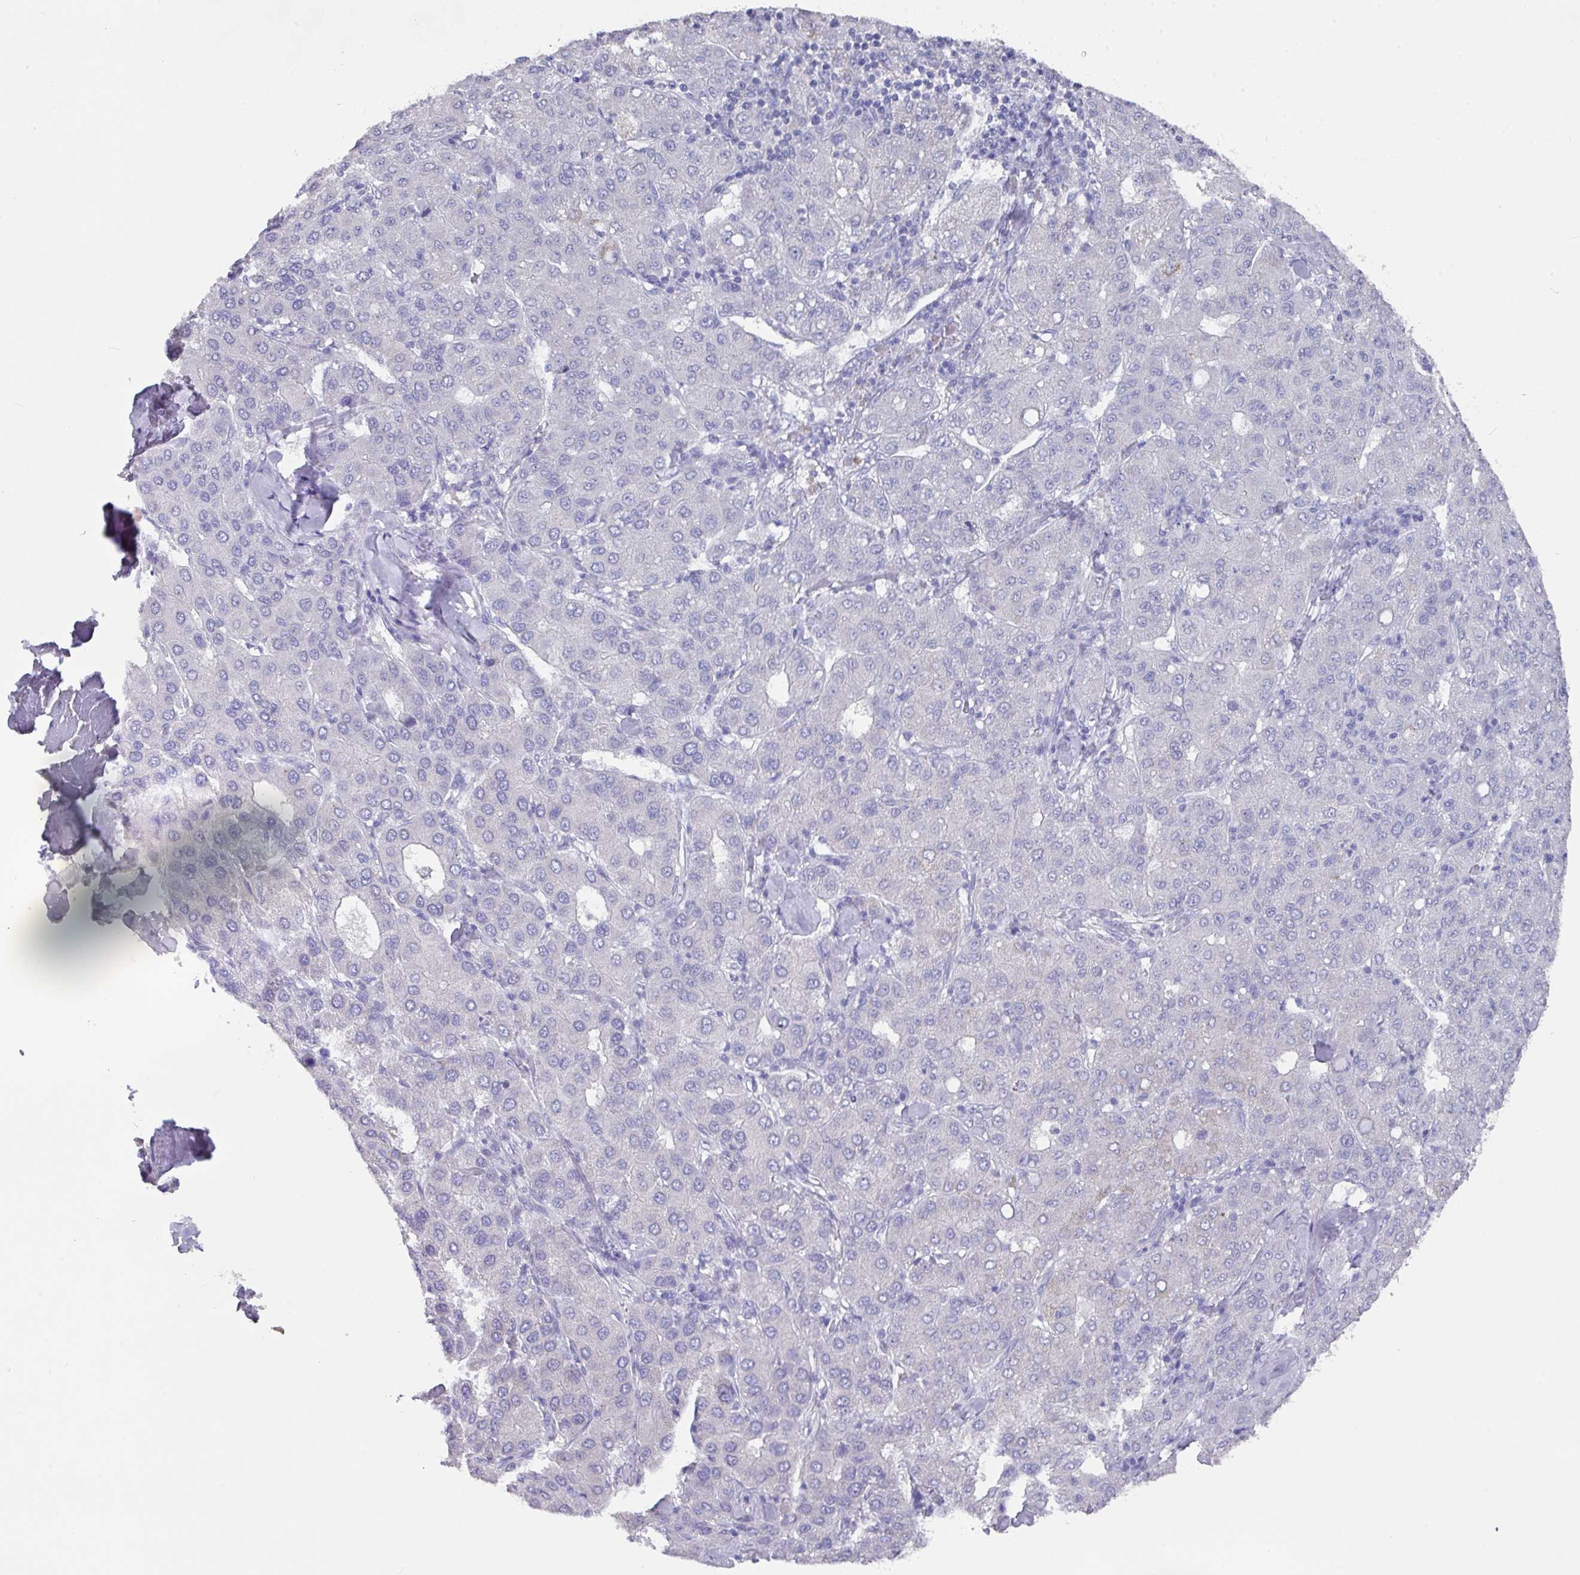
{"staining": {"intensity": "negative", "quantity": "none", "location": "none"}, "tissue": "liver cancer", "cell_type": "Tumor cells", "image_type": "cancer", "snomed": [{"axis": "morphology", "description": "Carcinoma, Hepatocellular, NOS"}, {"axis": "topography", "description": "Liver"}], "caption": "An image of human liver cancer is negative for staining in tumor cells.", "gene": "DAZL", "patient": {"sex": "male", "age": 65}}